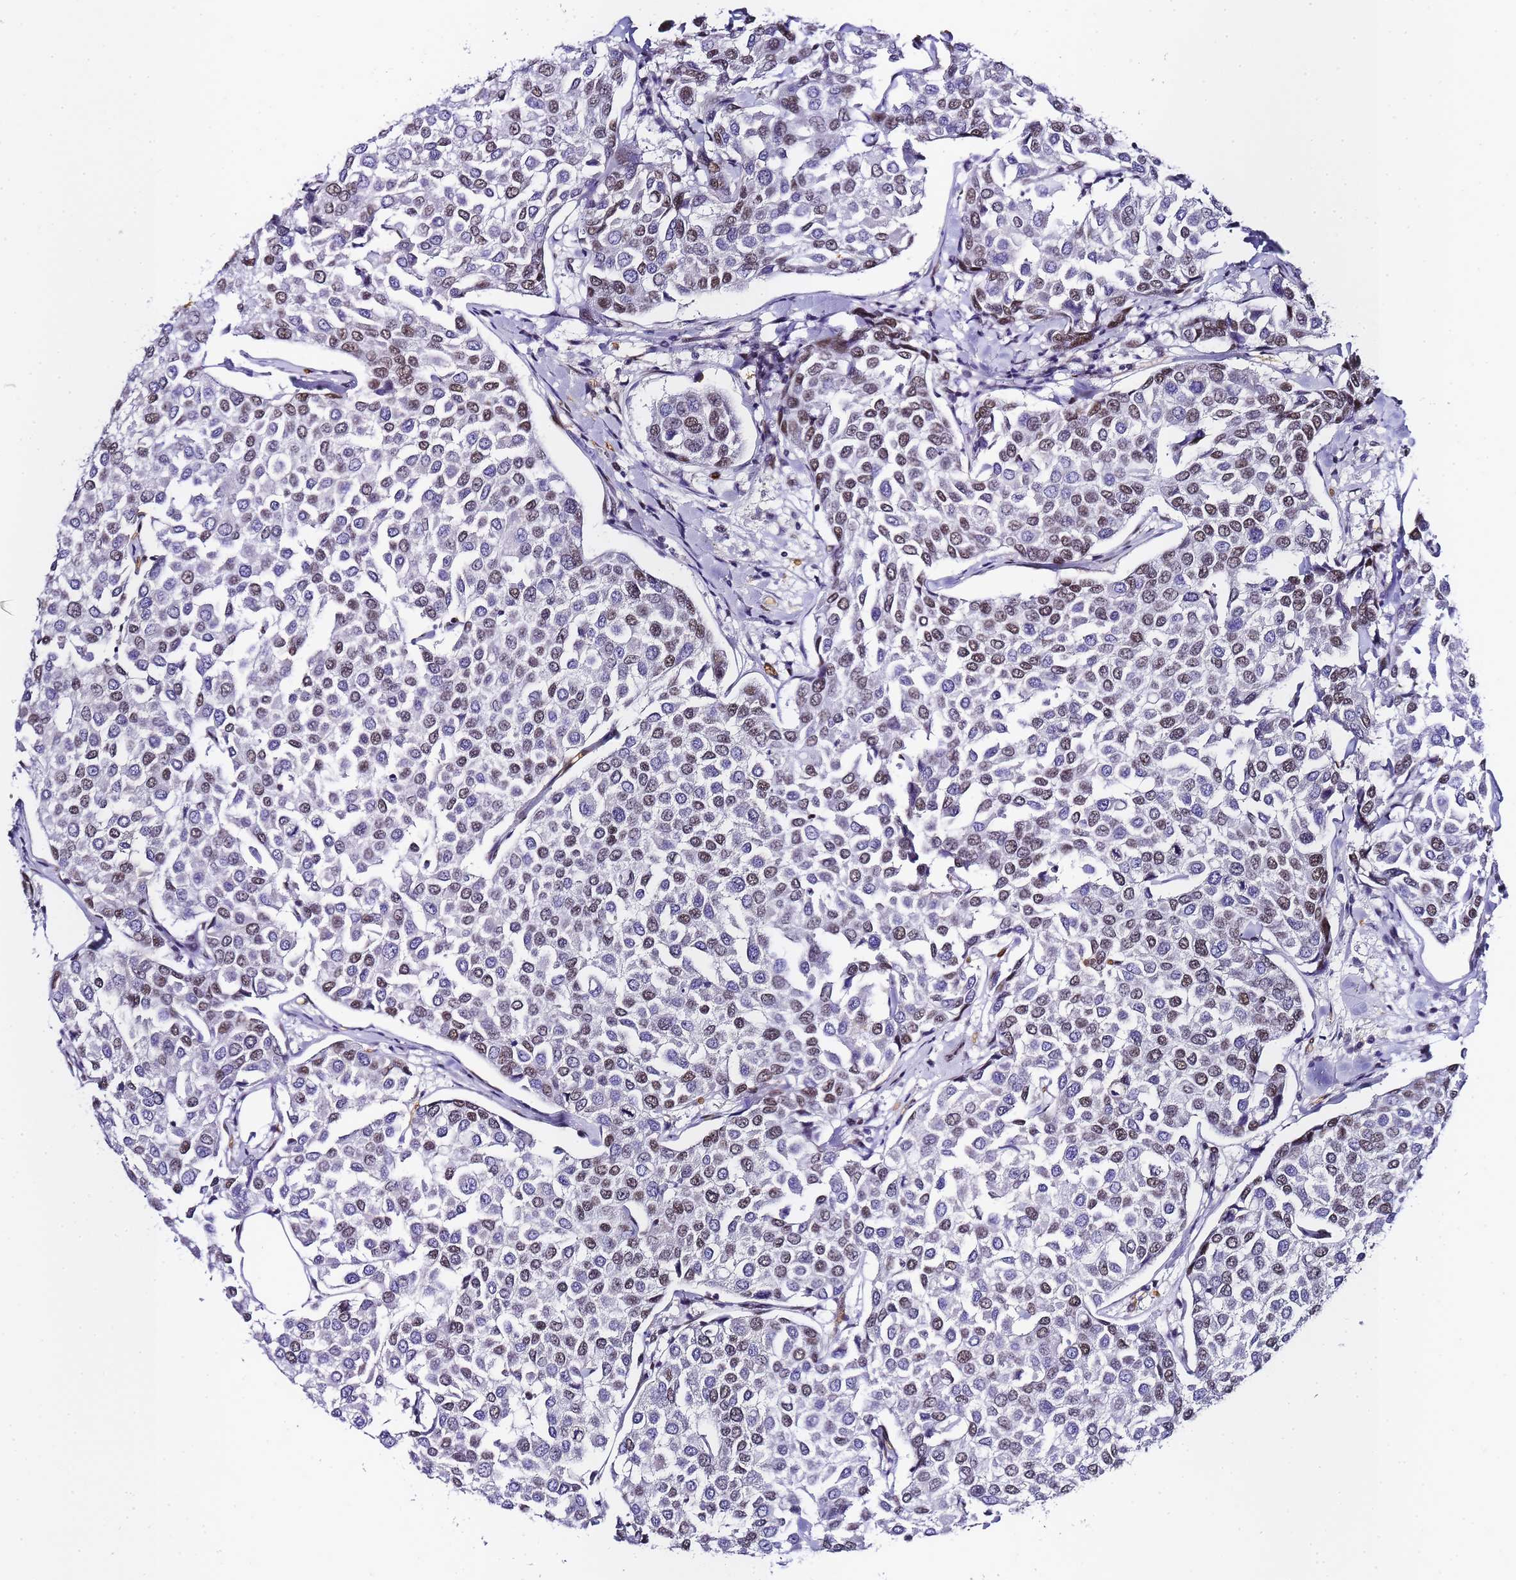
{"staining": {"intensity": "weak", "quantity": "25%-75%", "location": "nuclear"}, "tissue": "breast cancer", "cell_type": "Tumor cells", "image_type": "cancer", "snomed": [{"axis": "morphology", "description": "Duct carcinoma"}, {"axis": "topography", "description": "Breast"}], "caption": "A histopathology image of human breast invasive ductal carcinoma stained for a protein reveals weak nuclear brown staining in tumor cells.", "gene": "POLR1A", "patient": {"sex": "female", "age": 55}}